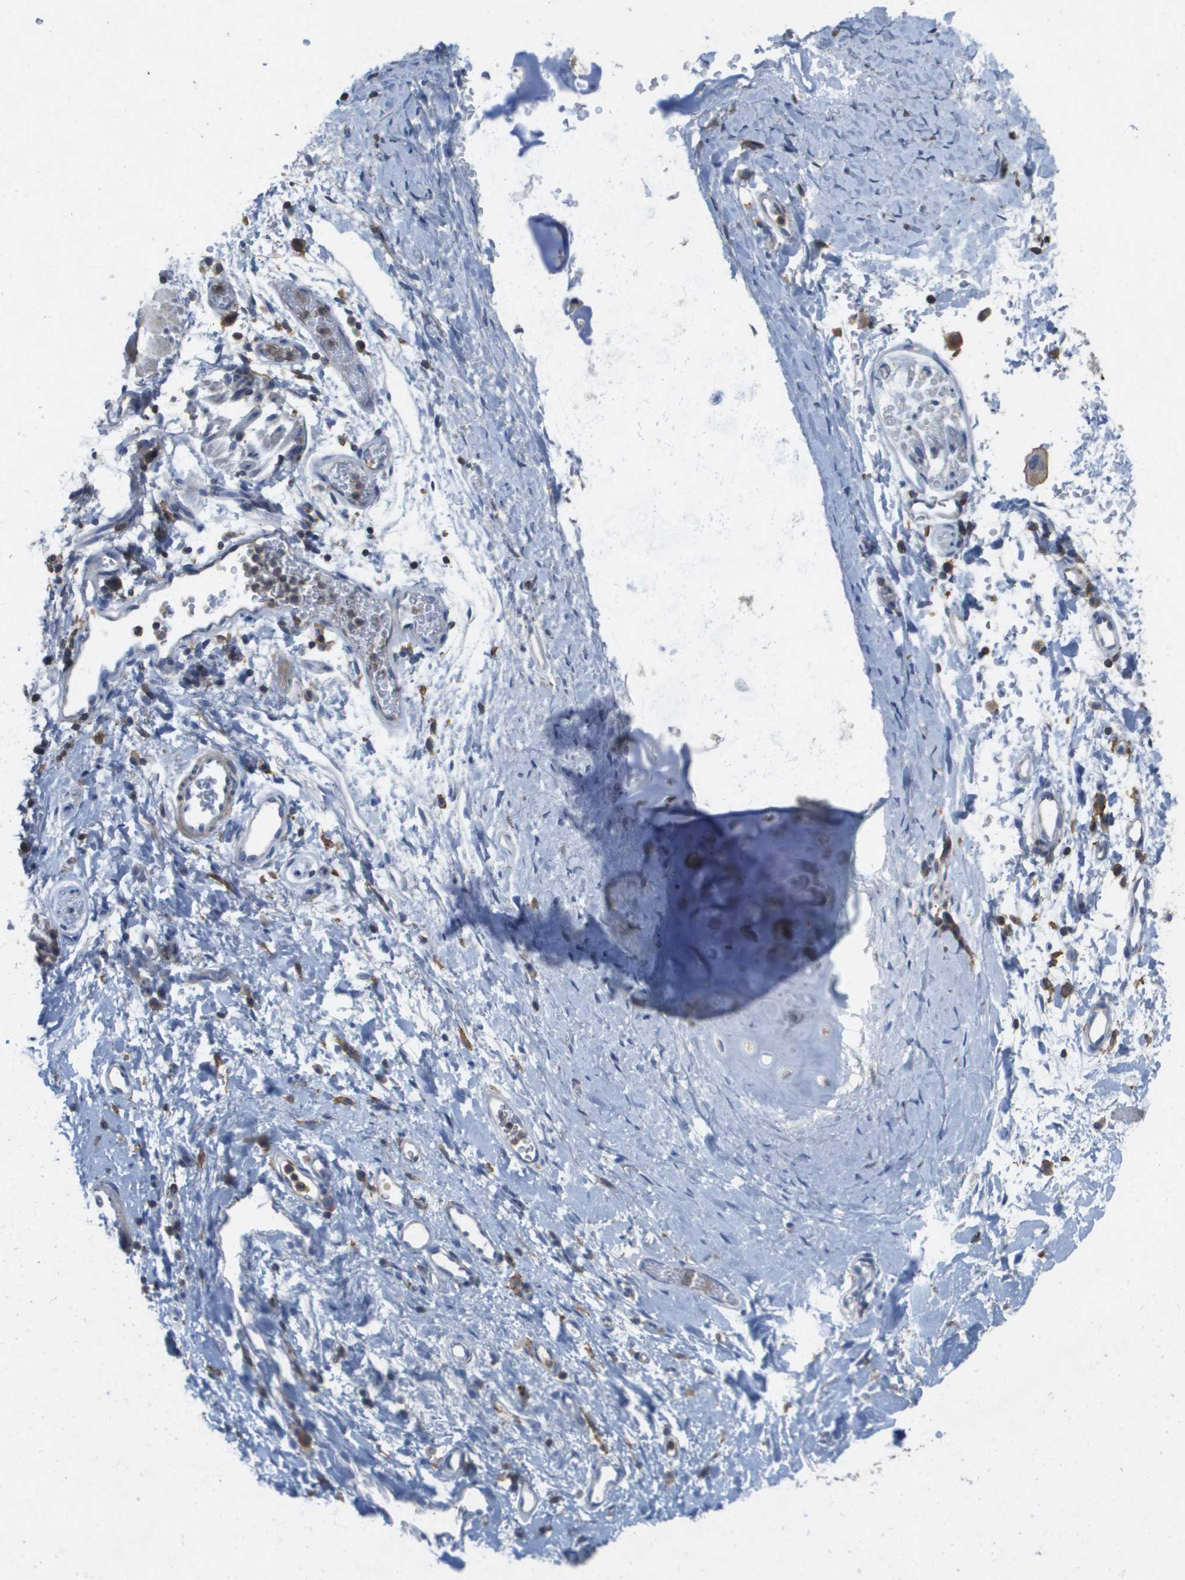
{"staining": {"intensity": "negative", "quantity": "none", "location": "none"}, "tissue": "adipose tissue", "cell_type": "Adipocytes", "image_type": "normal", "snomed": [{"axis": "morphology", "description": "Normal tissue, NOS"}, {"axis": "topography", "description": "Cartilage tissue"}, {"axis": "topography", "description": "Bronchus"}], "caption": "The micrograph demonstrates no significant positivity in adipocytes of adipose tissue.", "gene": "CLCA4", "patient": {"sex": "female", "age": 53}}